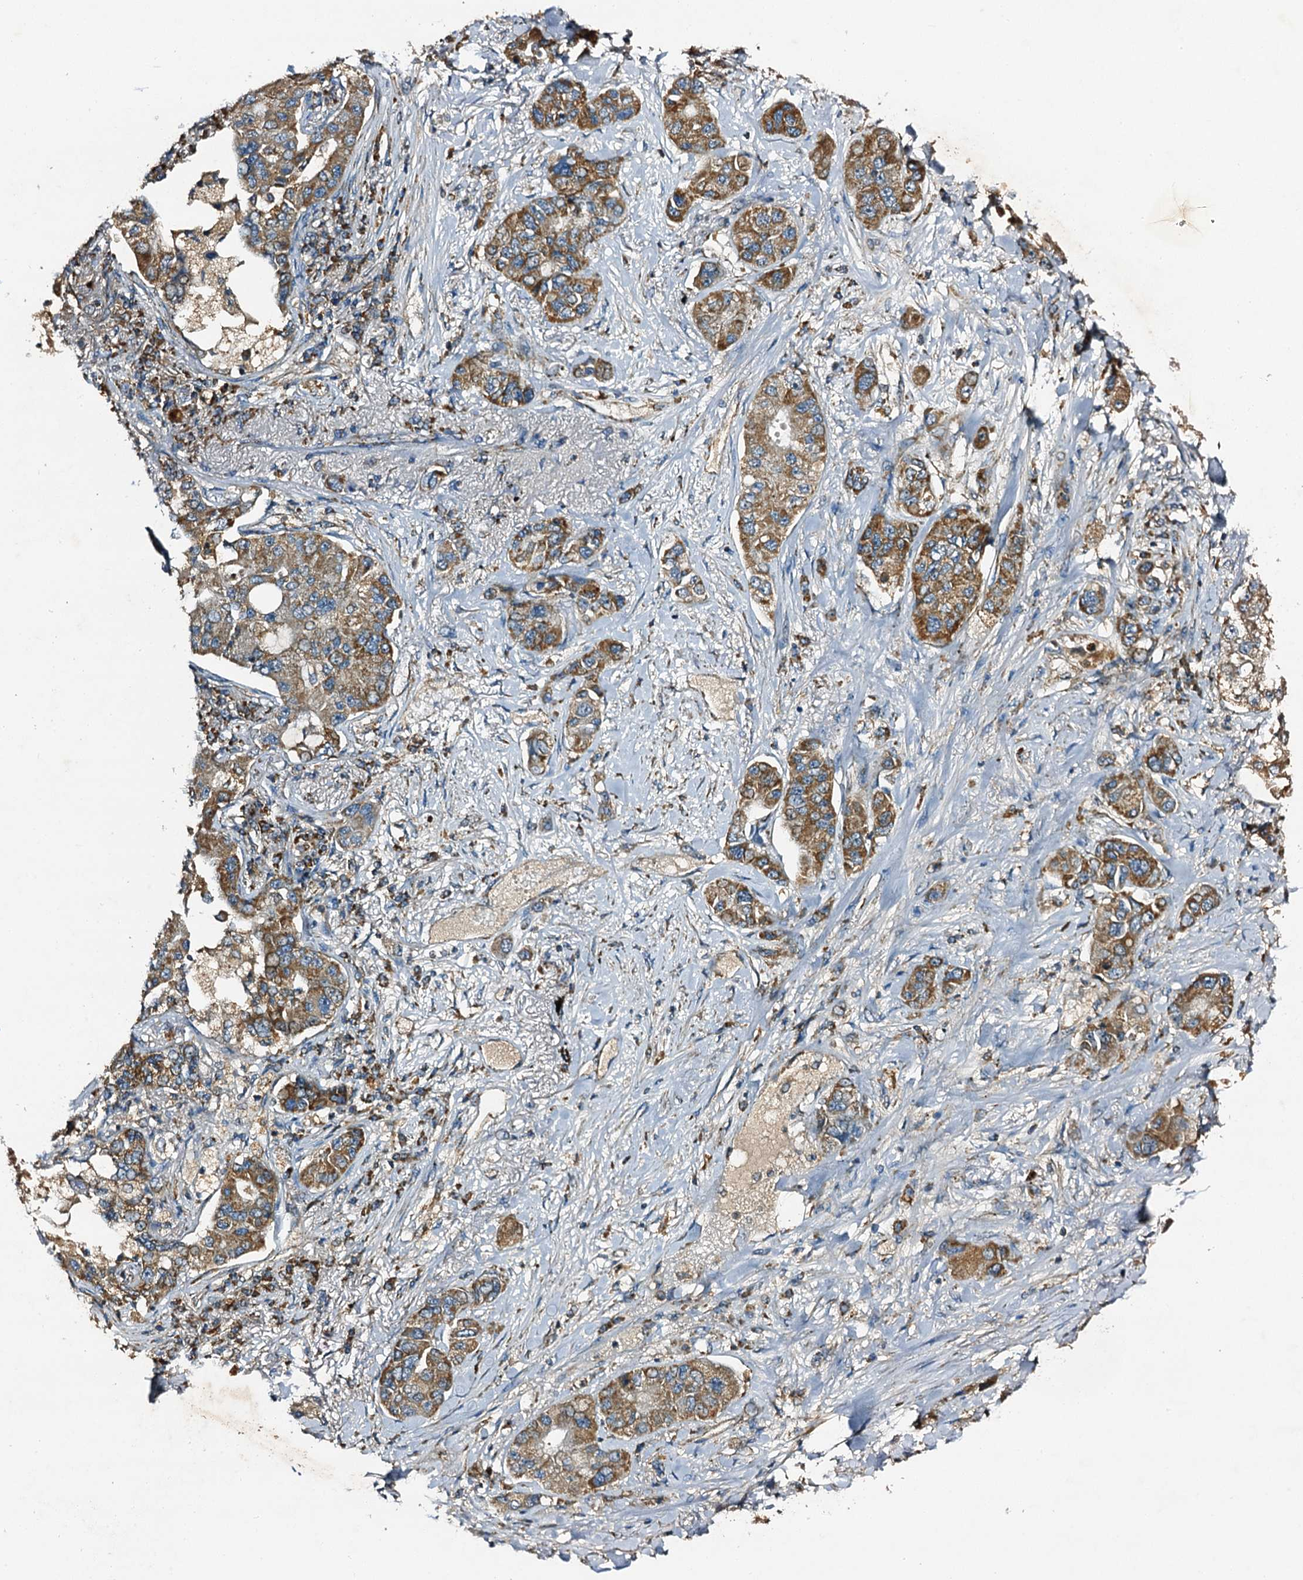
{"staining": {"intensity": "moderate", "quantity": ">75%", "location": "cytoplasmic/membranous"}, "tissue": "lung cancer", "cell_type": "Tumor cells", "image_type": "cancer", "snomed": [{"axis": "morphology", "description": "Adenocarcinoma, NOS"}, {"axis": "topography", "description": "Lung"}], "caption": "Immunohistochemical staining of adenocarcinoma (lung) shows moderate cytoplasmic/membranous protein positivity in approximately >75% of tumor cells.", "gene": "NDUFA13", "patient": {"sex": "male", "age": 49}}